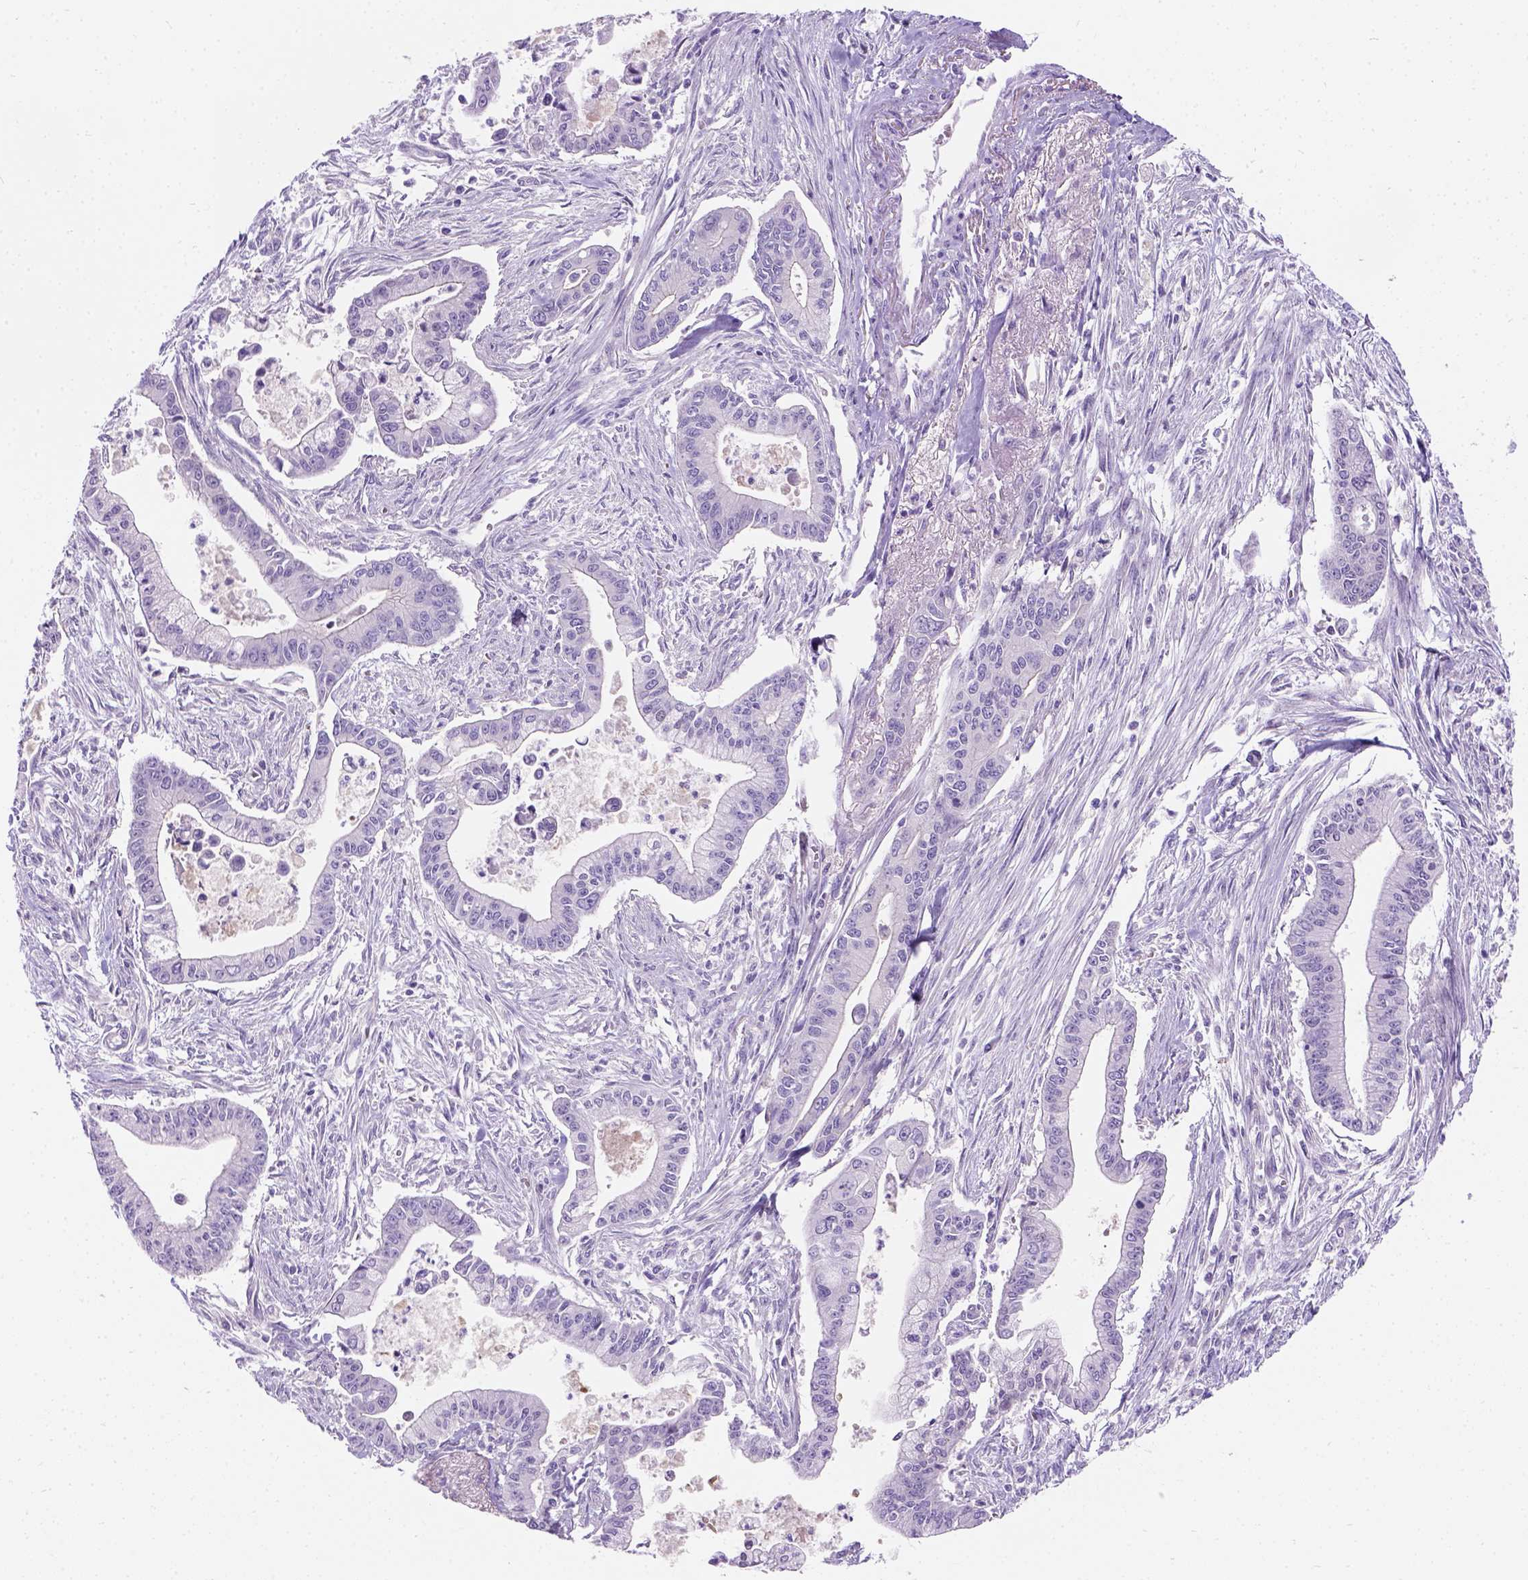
{"staining": {"intensity": "negative", "quantity": "none", "location": "none"}, "tissue": "pancreatic cancer", "cell_type": "Tumor cells", "image_type": "cancer", "snomed": [{"axis": "morphology", "description": "Adenocarcinoma, NOS"}, {"axis": "topography", "description": "Pancreas"}], "caption": "The image demonstrates no significant positivity in tumor cells of pancreatic cancer.", "gene": "C20orf144", "patient": {"sex": "female", "age": 65}}